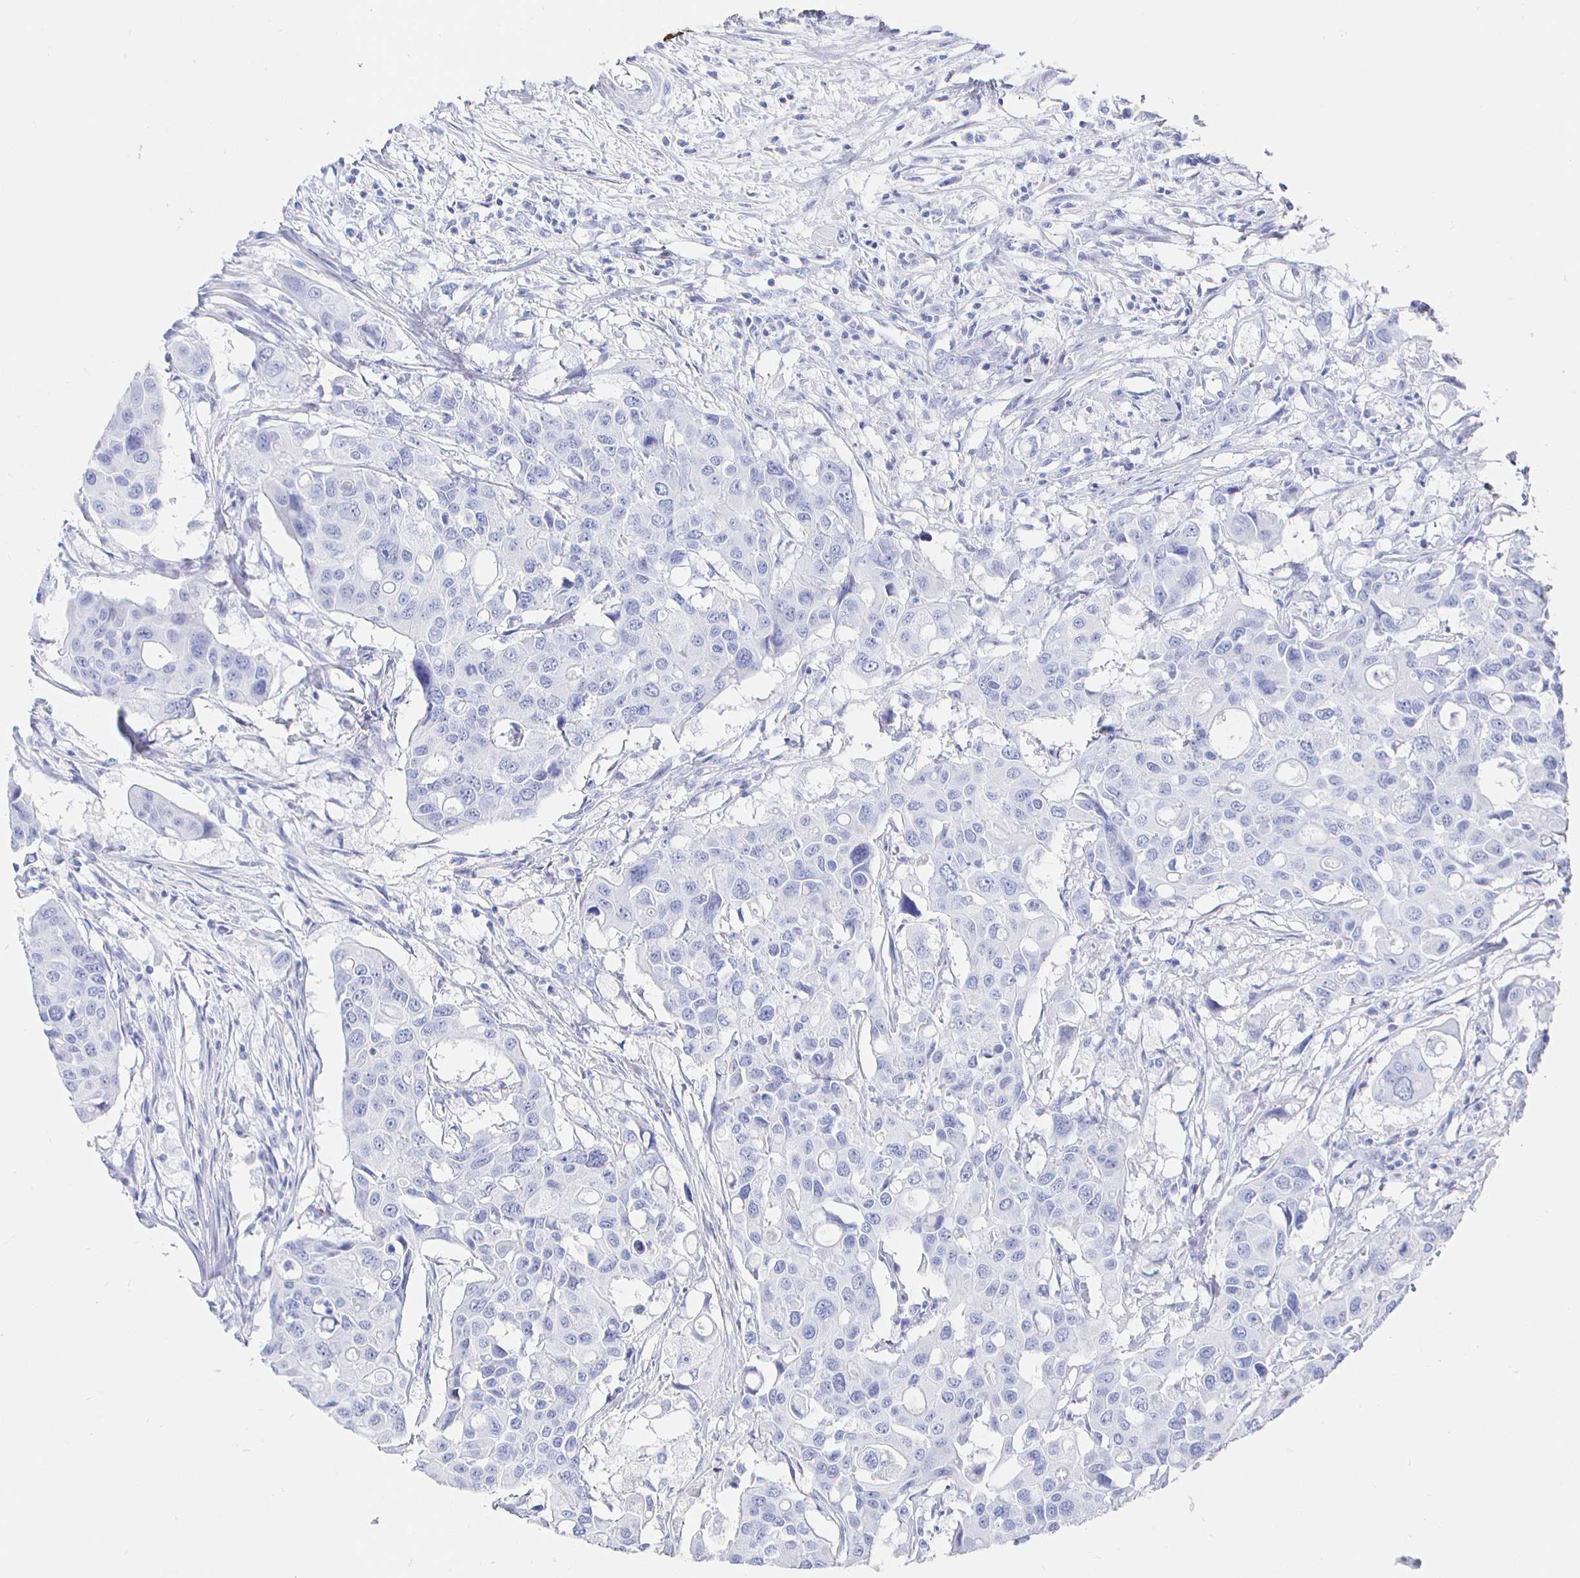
{"staining": {"intensity": "negative", "quantity": "none", "location": "none"}, "tissue": "colorectal cancer", "cell_type": "Tumor cells", "image_type": "cancer", "snomed": [{"axis": "morphology", "description": "Adenocarcinoma, NOS"}, {"axis": "topography", "description": "Colon"}], "caption": "Tumor cells are negative for brown protein staining in adenocarcinoma (colorectal). (DAB IHC, high magnification).", "gene": "CLCA1", "patient": {"sex": "male", "age": 77}}